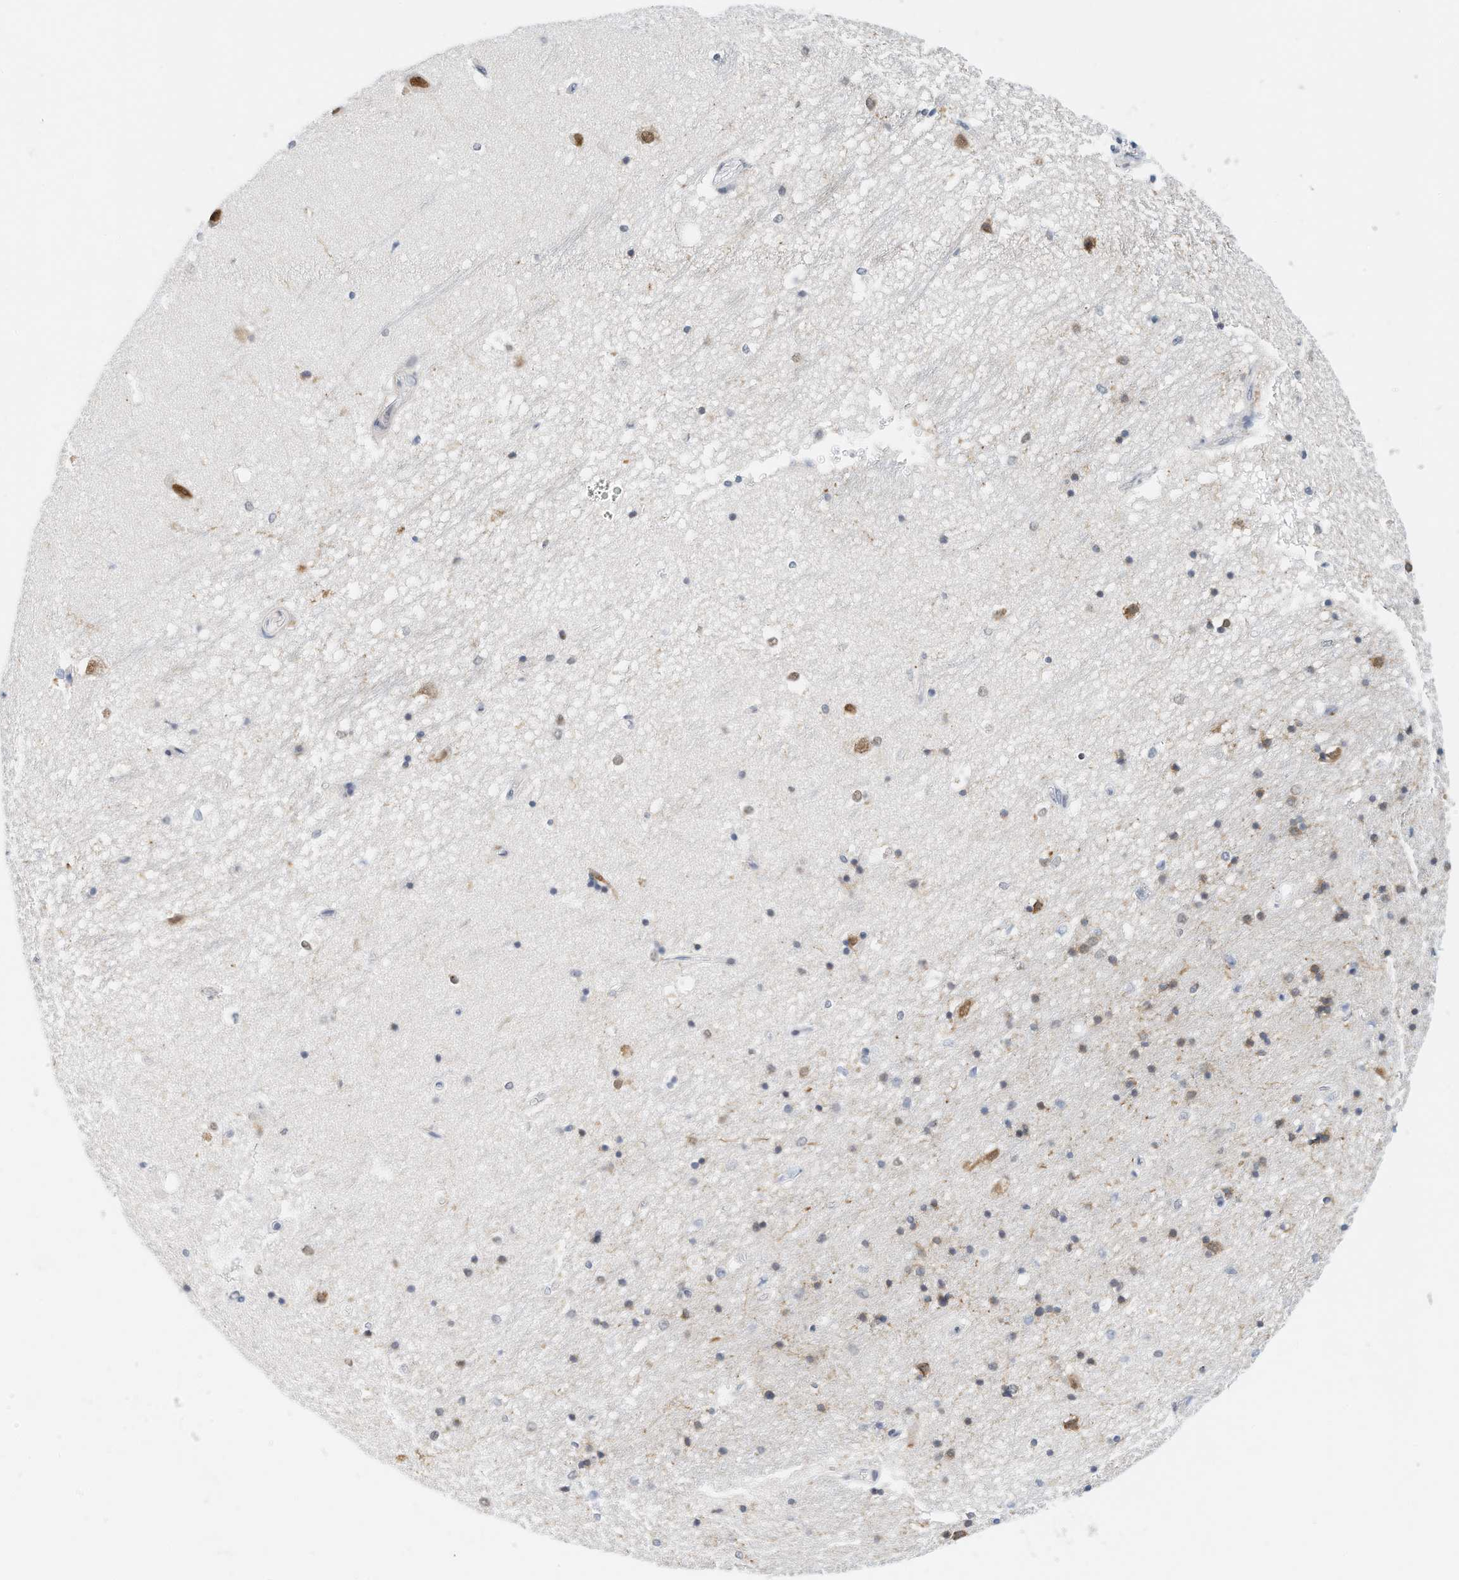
{"staining": {"intensity": "negative", "quantity": "none", "location": "none"}, "tissue": "hippocampus", "cell_type": "Glial cells", "image_type": "normal", "snomed": [{"axis": "morphology", "description": "Normal tissue, NOS"}, {"axis": "topography", "description": "Hippocampus"}], "caption": "The photomicrograph demonstrates no staining of glial cells in unremarkable hippocampus.", "gene": "ARHGAP28", "patient": {"sex": "male", "age": 45}}